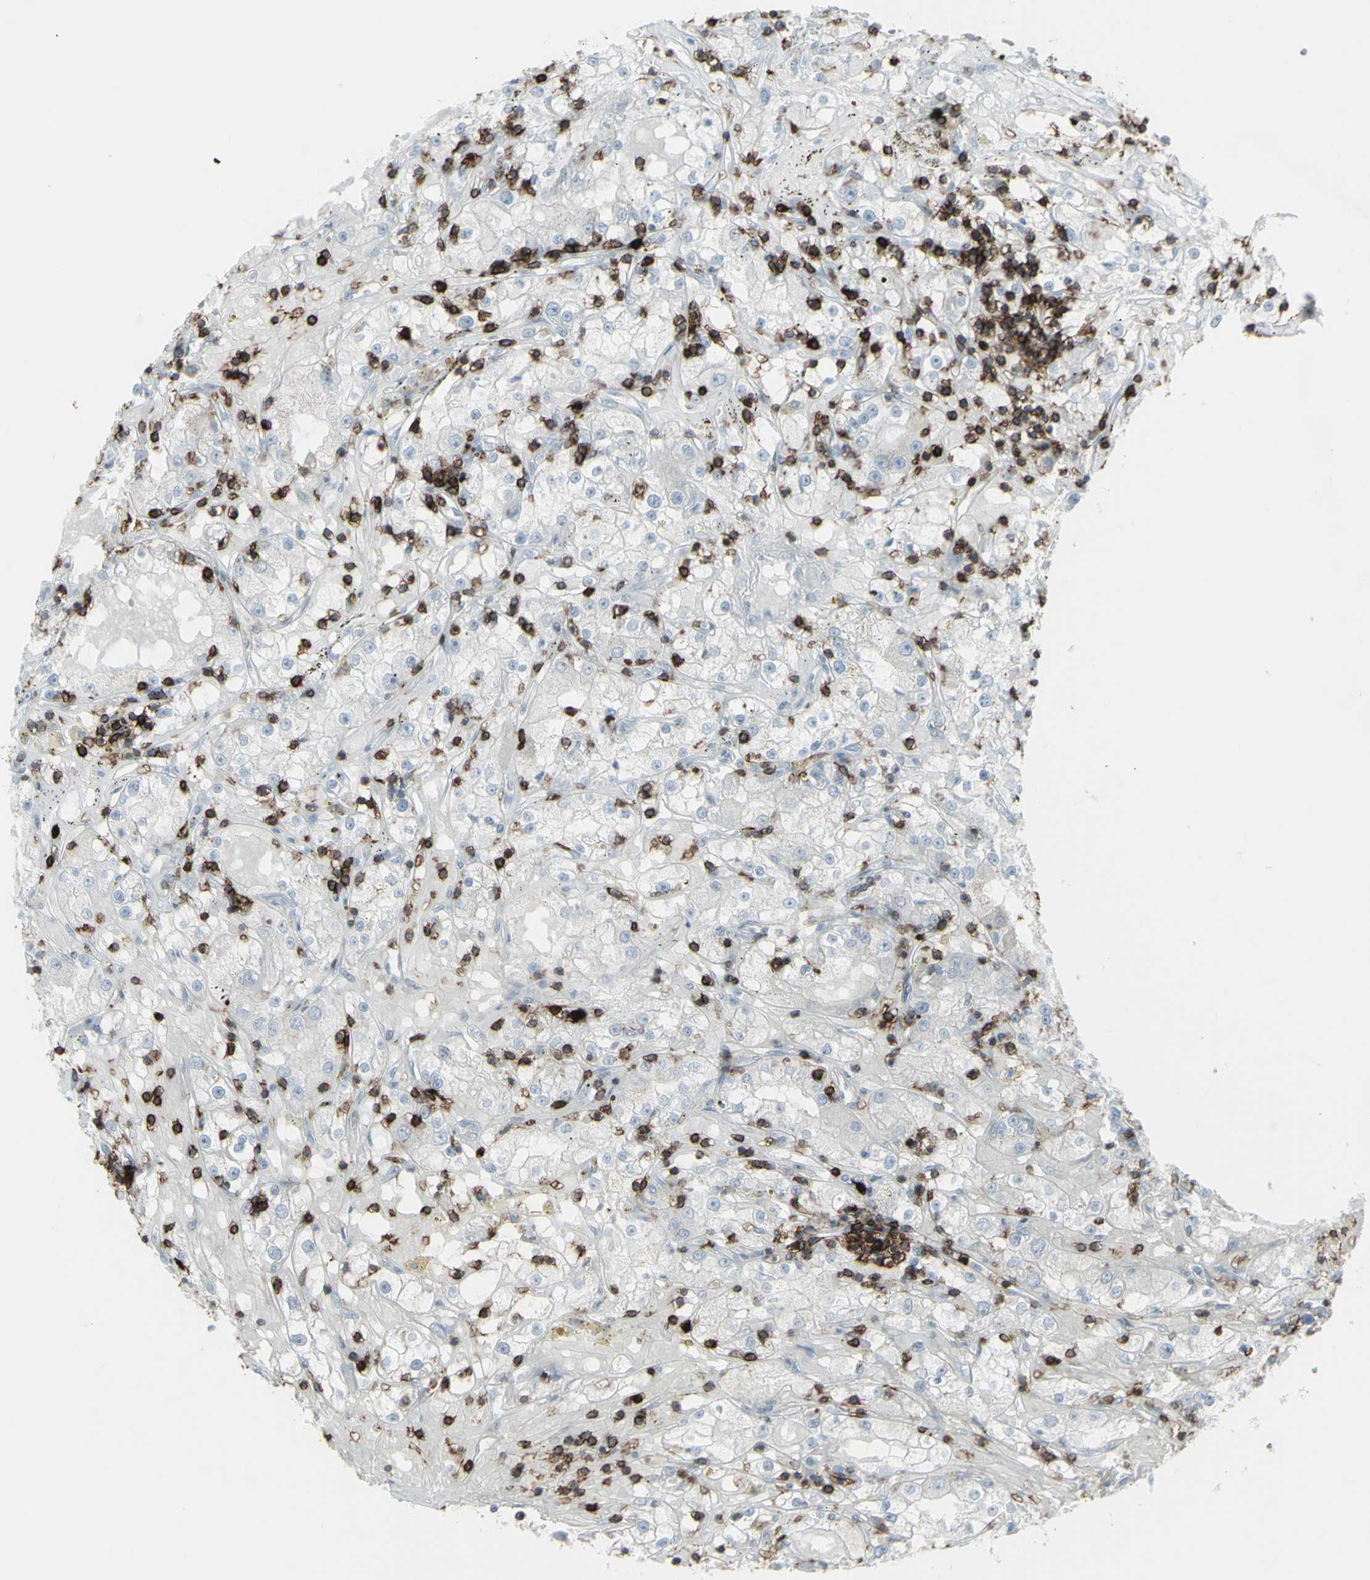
{"staining": {"intensity": "negative", "quantity": "none", "location": "none"}, "tissue": "renal cancer", "cell_type": "Tumor cells", "image_type": "cancer", "snomed": [{"axis": "morphology", "description": "Adenocarcinoma, NOS"}, {"axis": "topography", "description": "Kidney"}], "caption": "IHC of human adenocarcinoma (renal) exhibits no expression in tumor cells. Nuclei are stained in blue.", "gene": "CD247", "patient": {"sex": "male", "age": 56}}